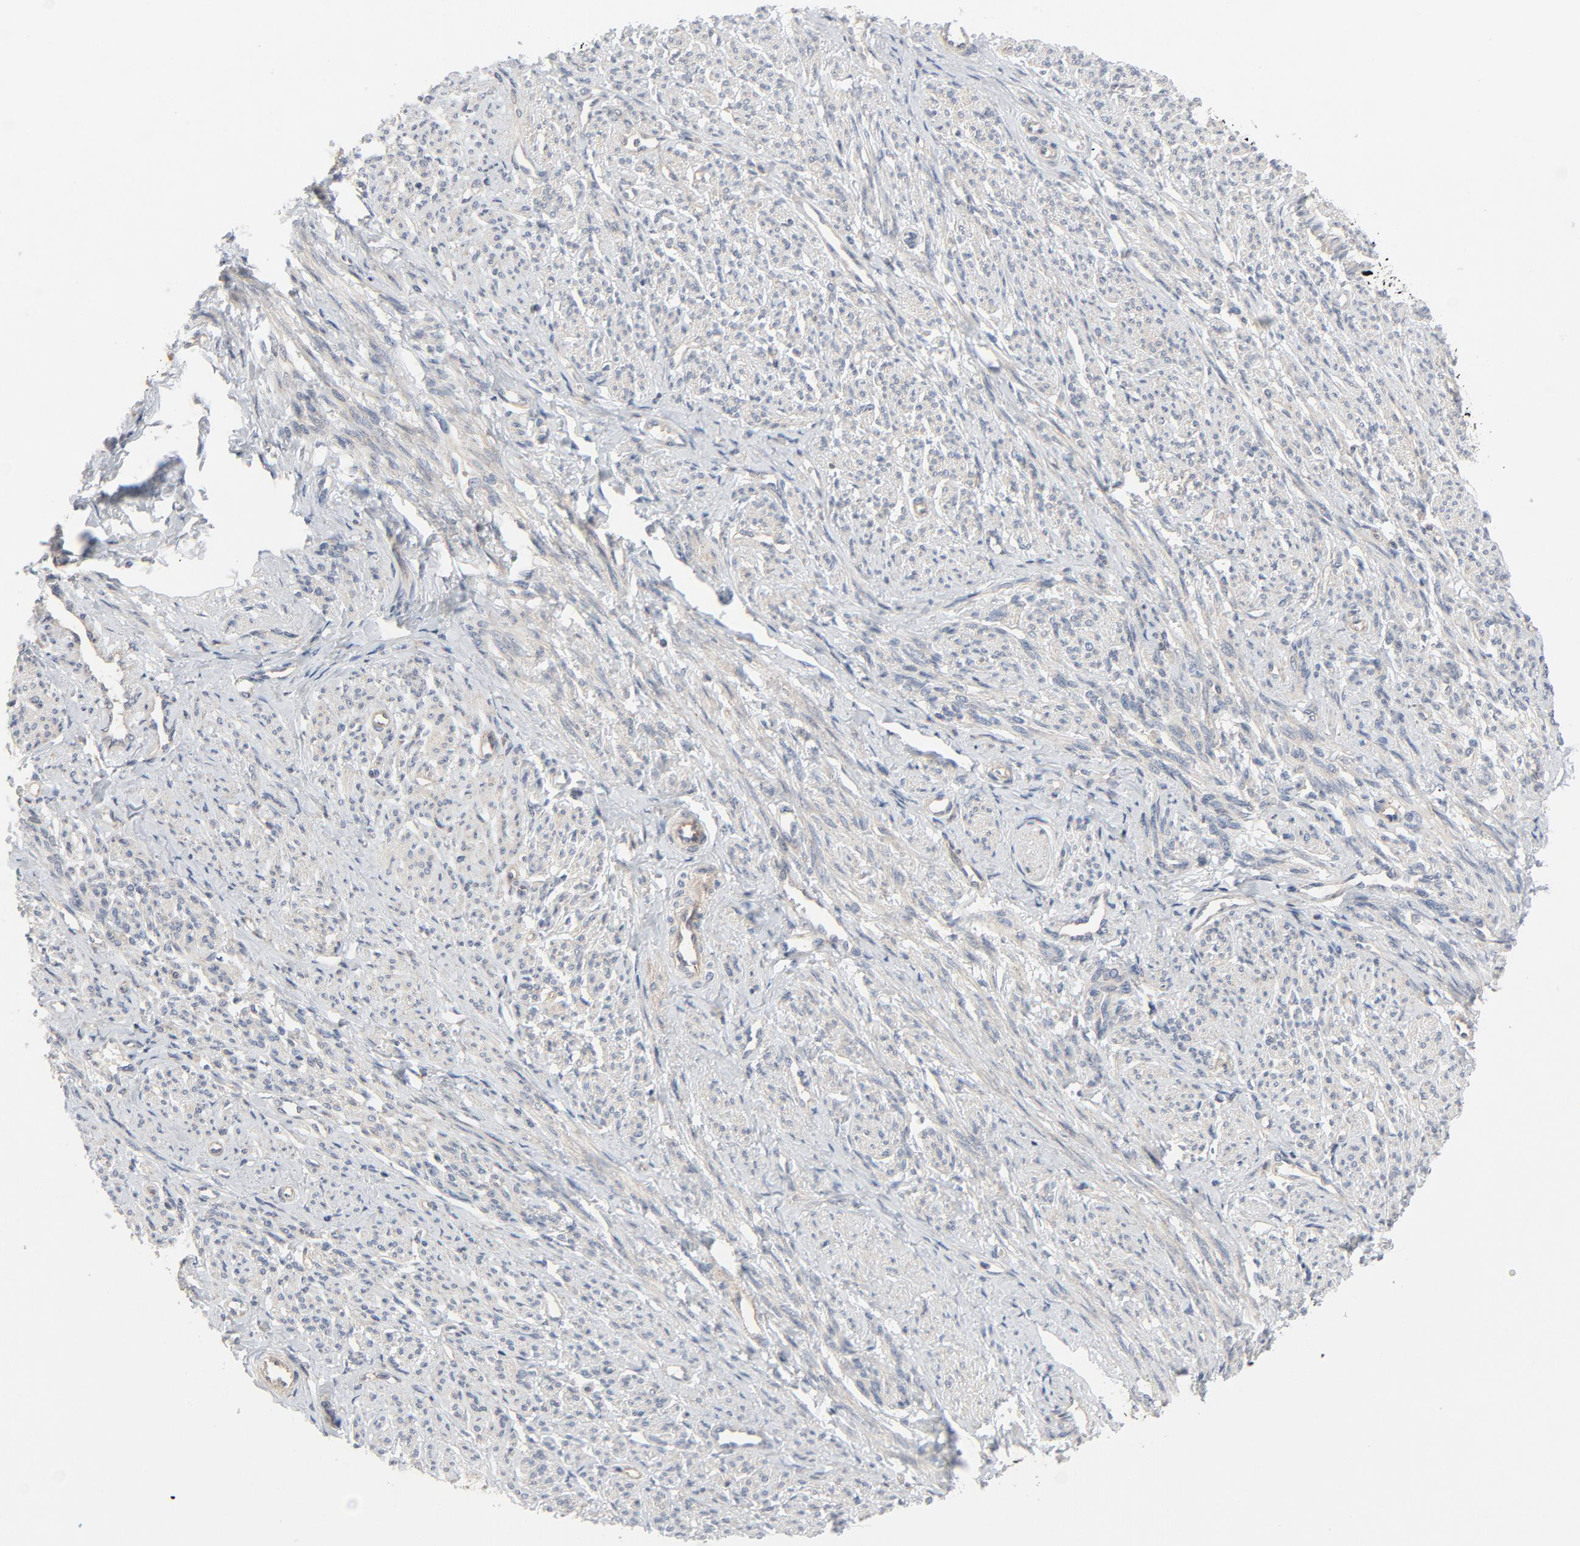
{"staining": {"intensity": "weak", "quantity": ">75%", "location": "cytoplasmic/membranous"}, "tissue": "smooth muscle", "cell_type": "Smooth muscle cells", "image_type": "normal", "snomed": [{"axis": "morphology", "description": "Normal tissue, NOS"}, {"axis": "topography", "description": "Smooth muscle"}], "caption": "IHC (DAB) staining of benign human smooth muscle reveals weak cytoplasmic/membranous protein staining in approximately >75% of smooth muscle cells.", "gene": "TSG101", "patient": {"sex": "female", "age": 65}}